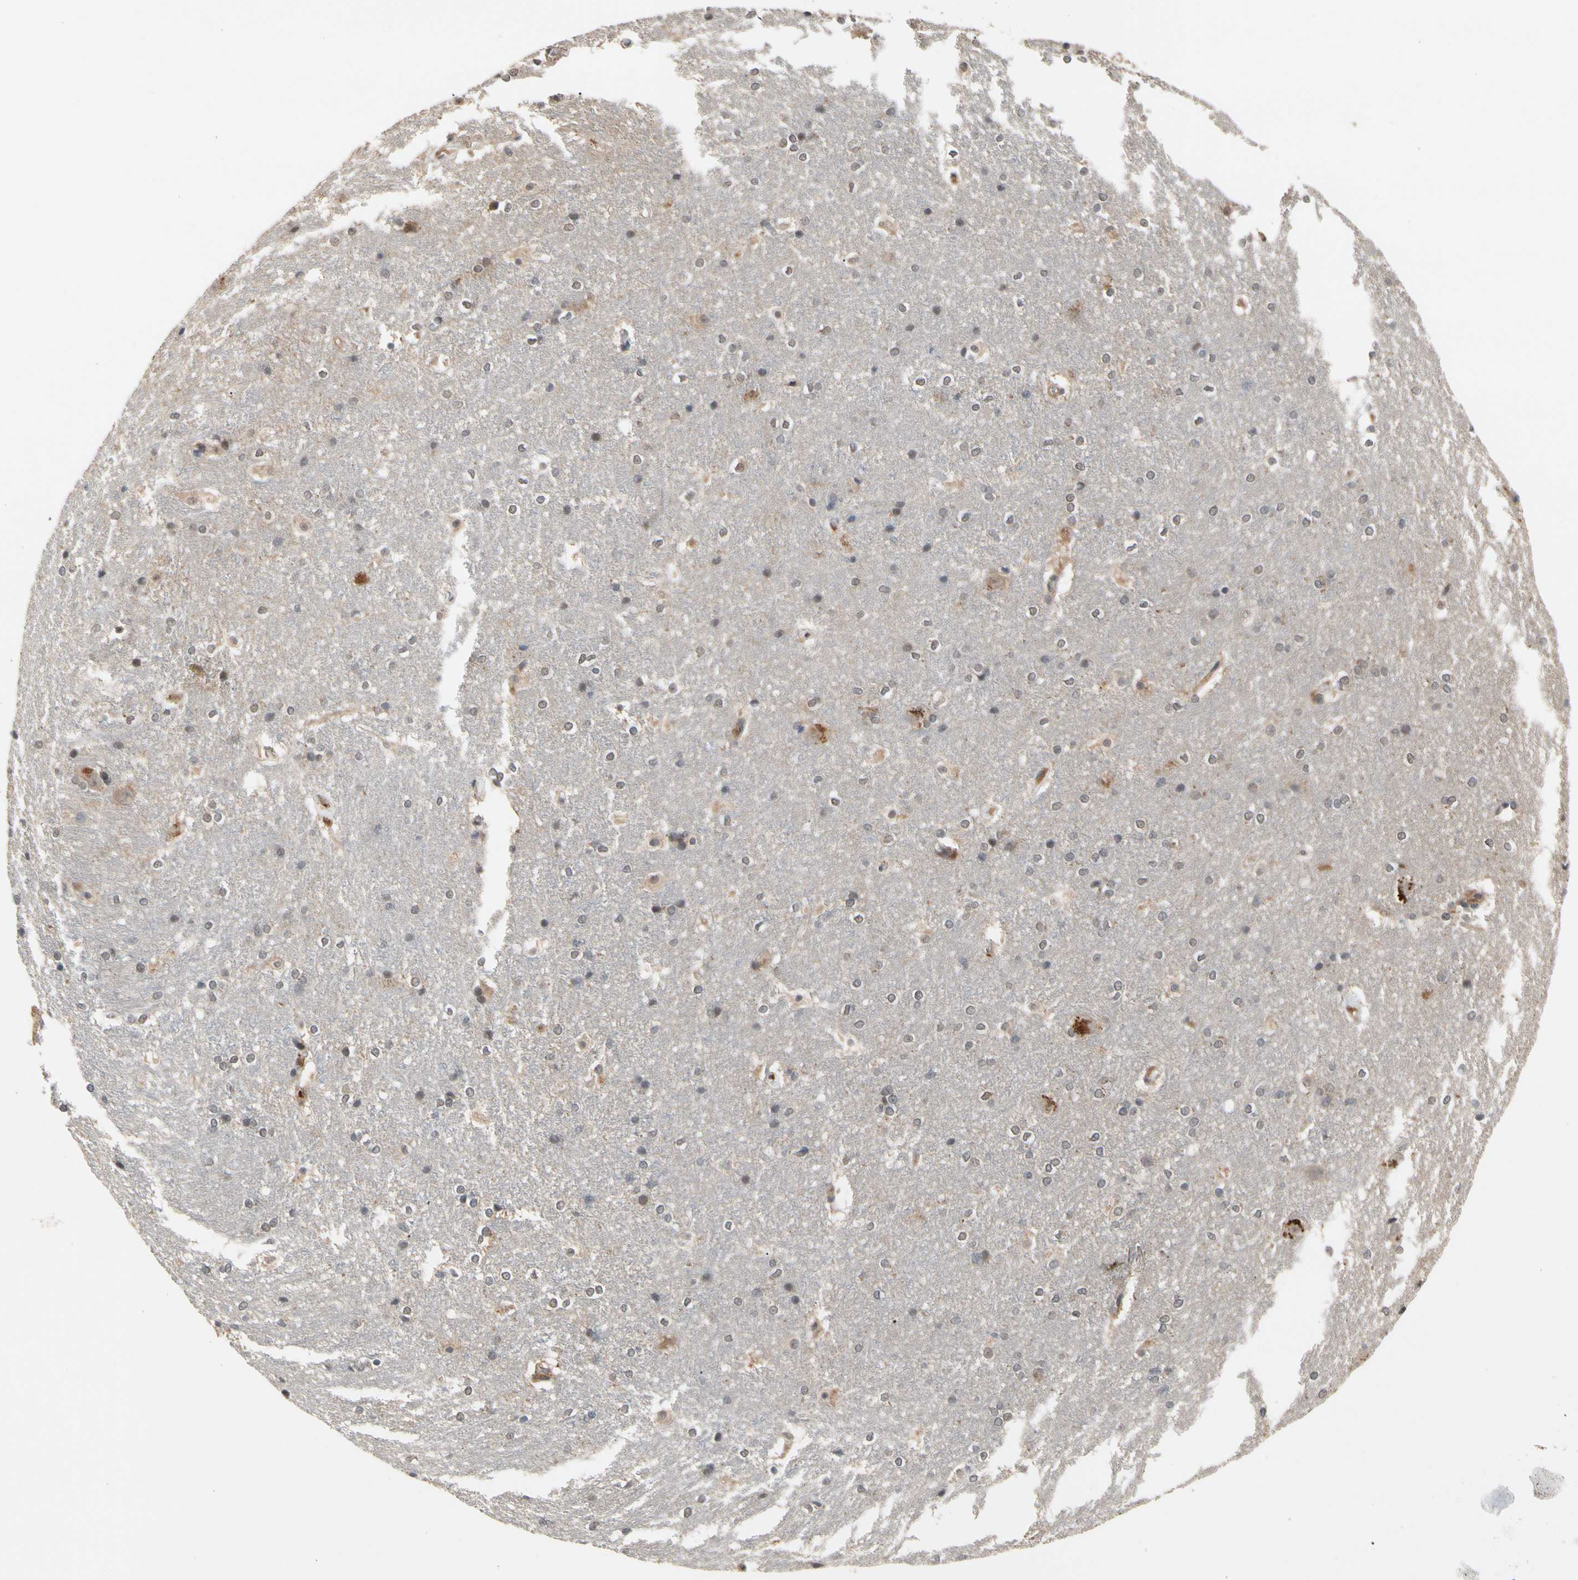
{"staining": {"intensity": "moderate", "quantity": "<25%", "location": "cytoplasmic/membranous"}, "tissue": "hippocampus", "cell_type": "Glial cells", "image_type": "normal", "snomed": [{"axis": "morphology", "description": "Normal tissue, NOS"}, {"axis": "topography", "description": "Hippocampus"}], "caption": "Immunohistochemistry (DAB (3,3'-diaminobenzidine)) staining of unremarkable hippocampus demonstrates moderate cytoplasmic/membranous protein expression in approximately <25% of glial cells.", "gene": "CYTIP", "patient": {"sex": "female", "age": 19}}